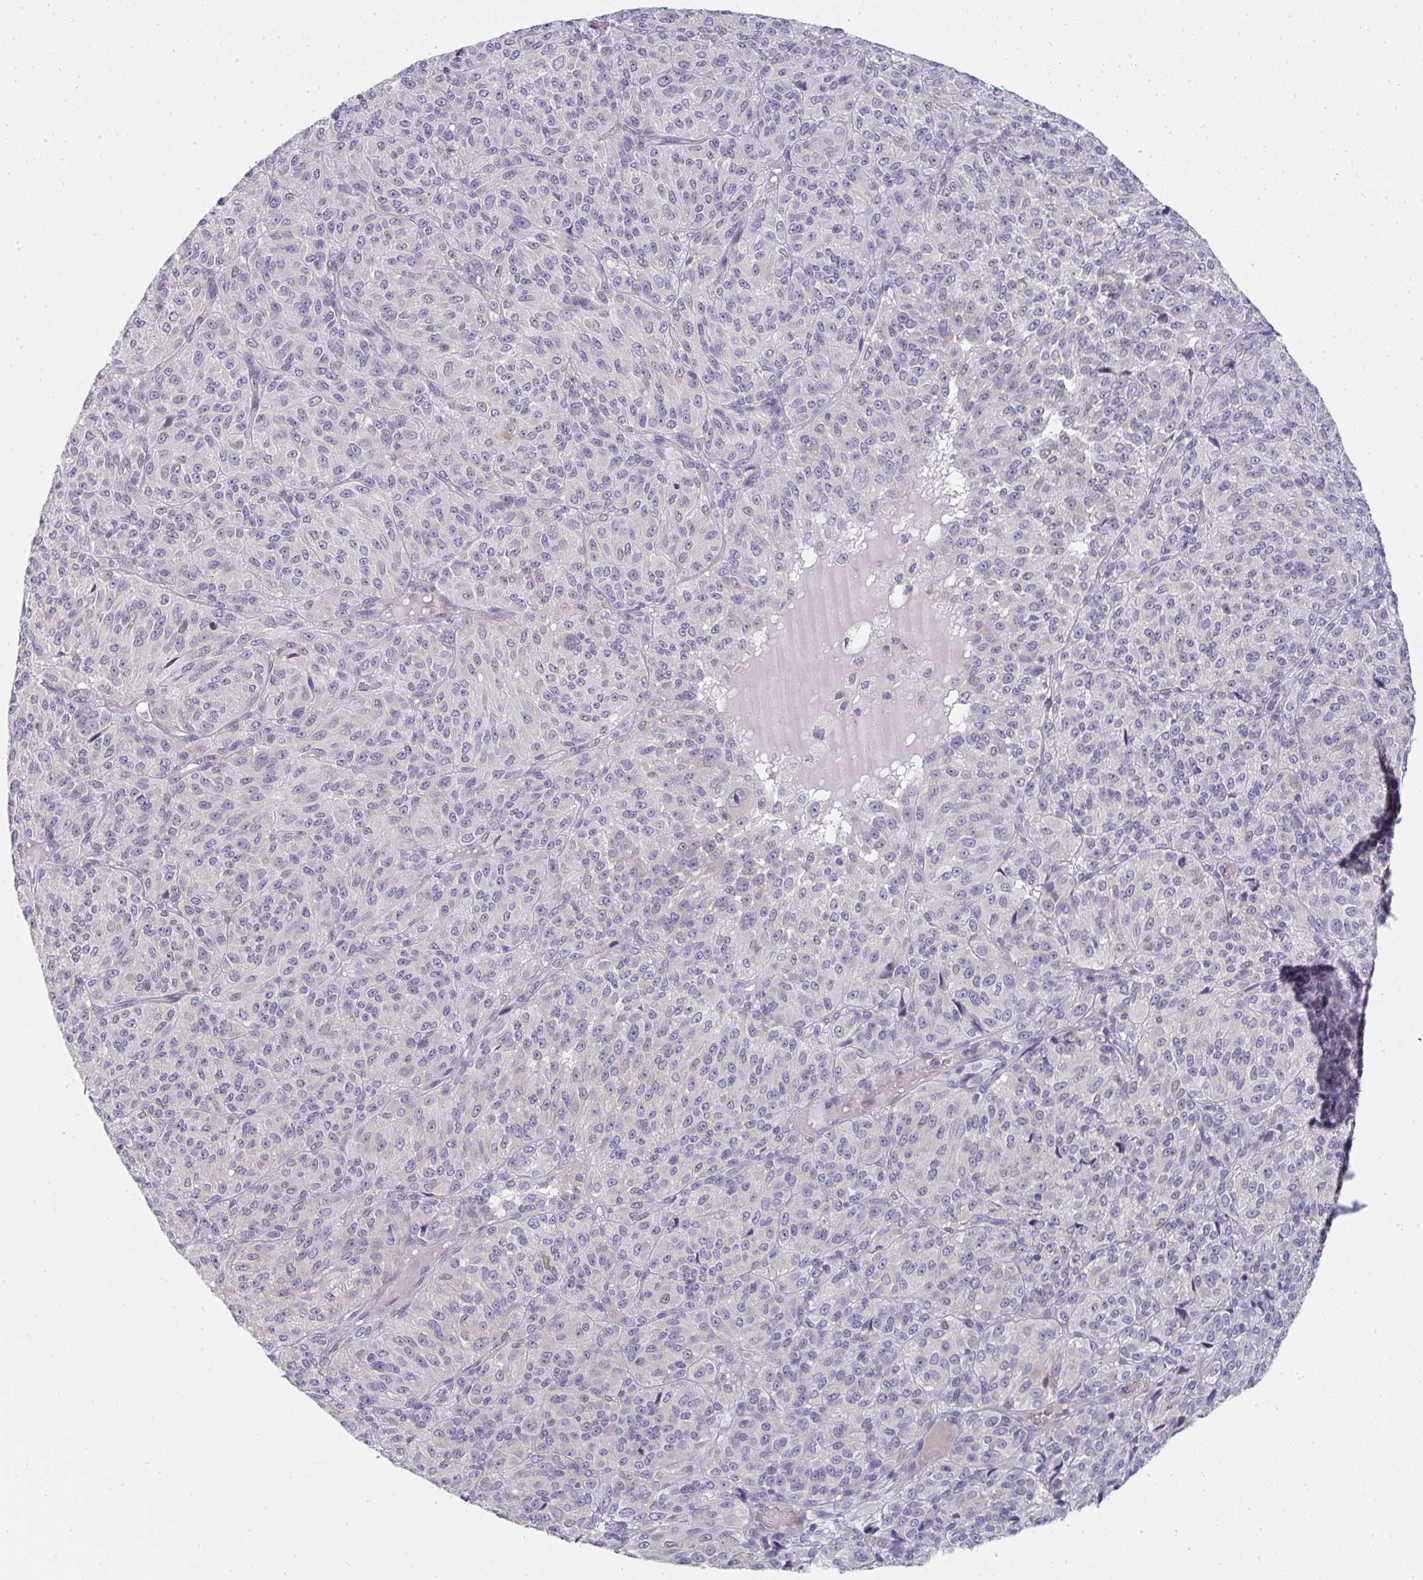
{"staining": {"intensity": "negative", "quantity": "none", "location": "none"}, "tissue": "melanoma", "cell_type": "Tumor cells", "image_type": "cancer", "snomed": [{"axis": "morphology", "description": "Malignant melanoma, Metastatic site"}, {"axis": "topography", "description": "Brain"}], "caption": "Malignant melanoma (metastatic site) was stained to show a protein in brown. There is no significant positivity in tumor cells.", "gene": "SHB", "patient": {"sex": "female", "age": 56}}